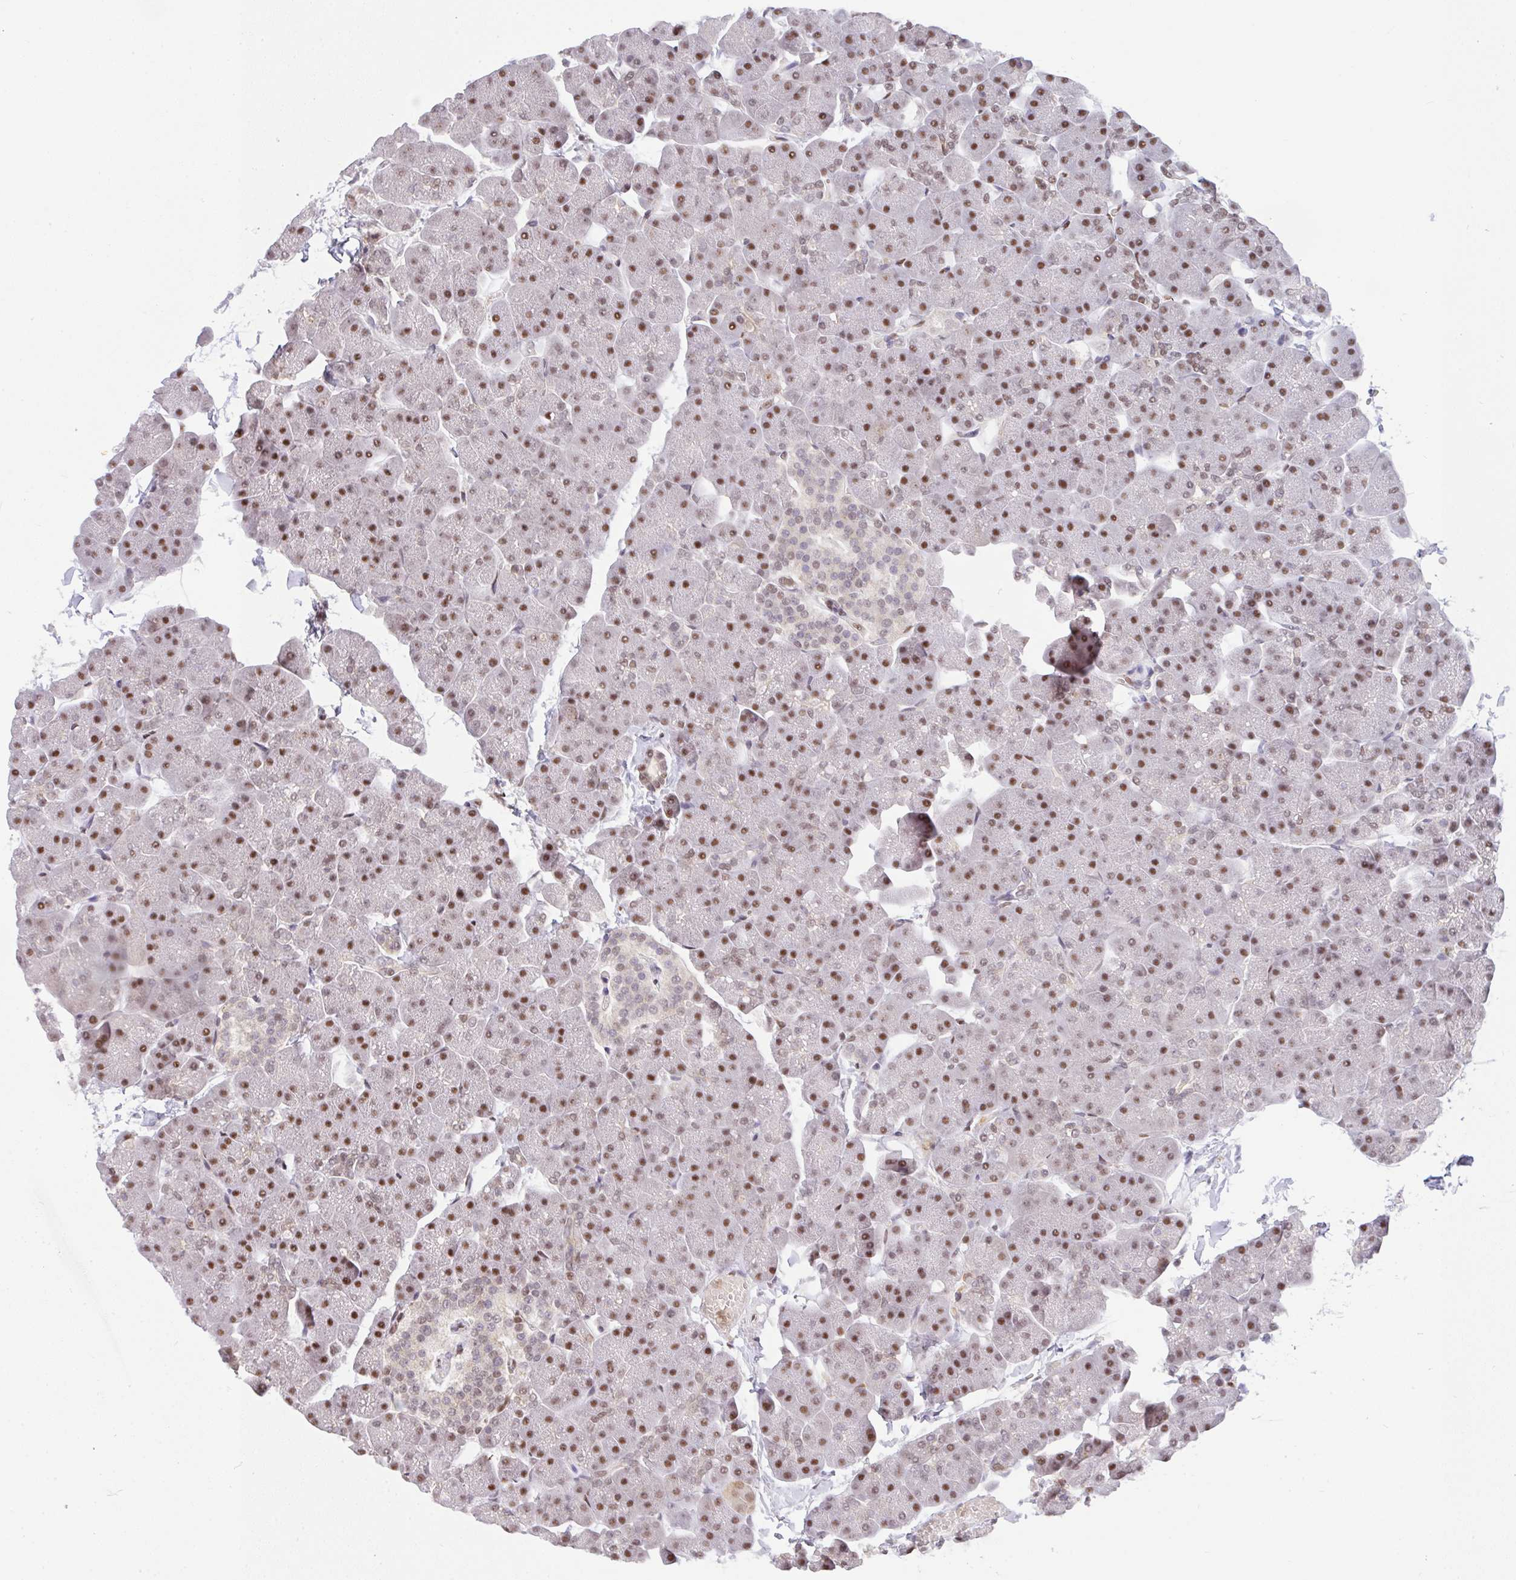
{"staining": {"intensity": "moderate", "quantity": ">75%", "location": "nuclear"}, "tissue": "pancreas", "cell_type": "Exocrine glandular cells", "image_type": "normal", "snomed": [{"axis": "morphology", "description": "Normal tissue, NOS"}, {"axis": "topography", "description": "Pancreas"}], "caption": "This is a histology image of IHC staining of unremarkable pancreas, which shows moderate expression in the nuclear of exocrine glandular cells.", "gene": "BBX", "patient": {"sex": "male", "age": 35}}